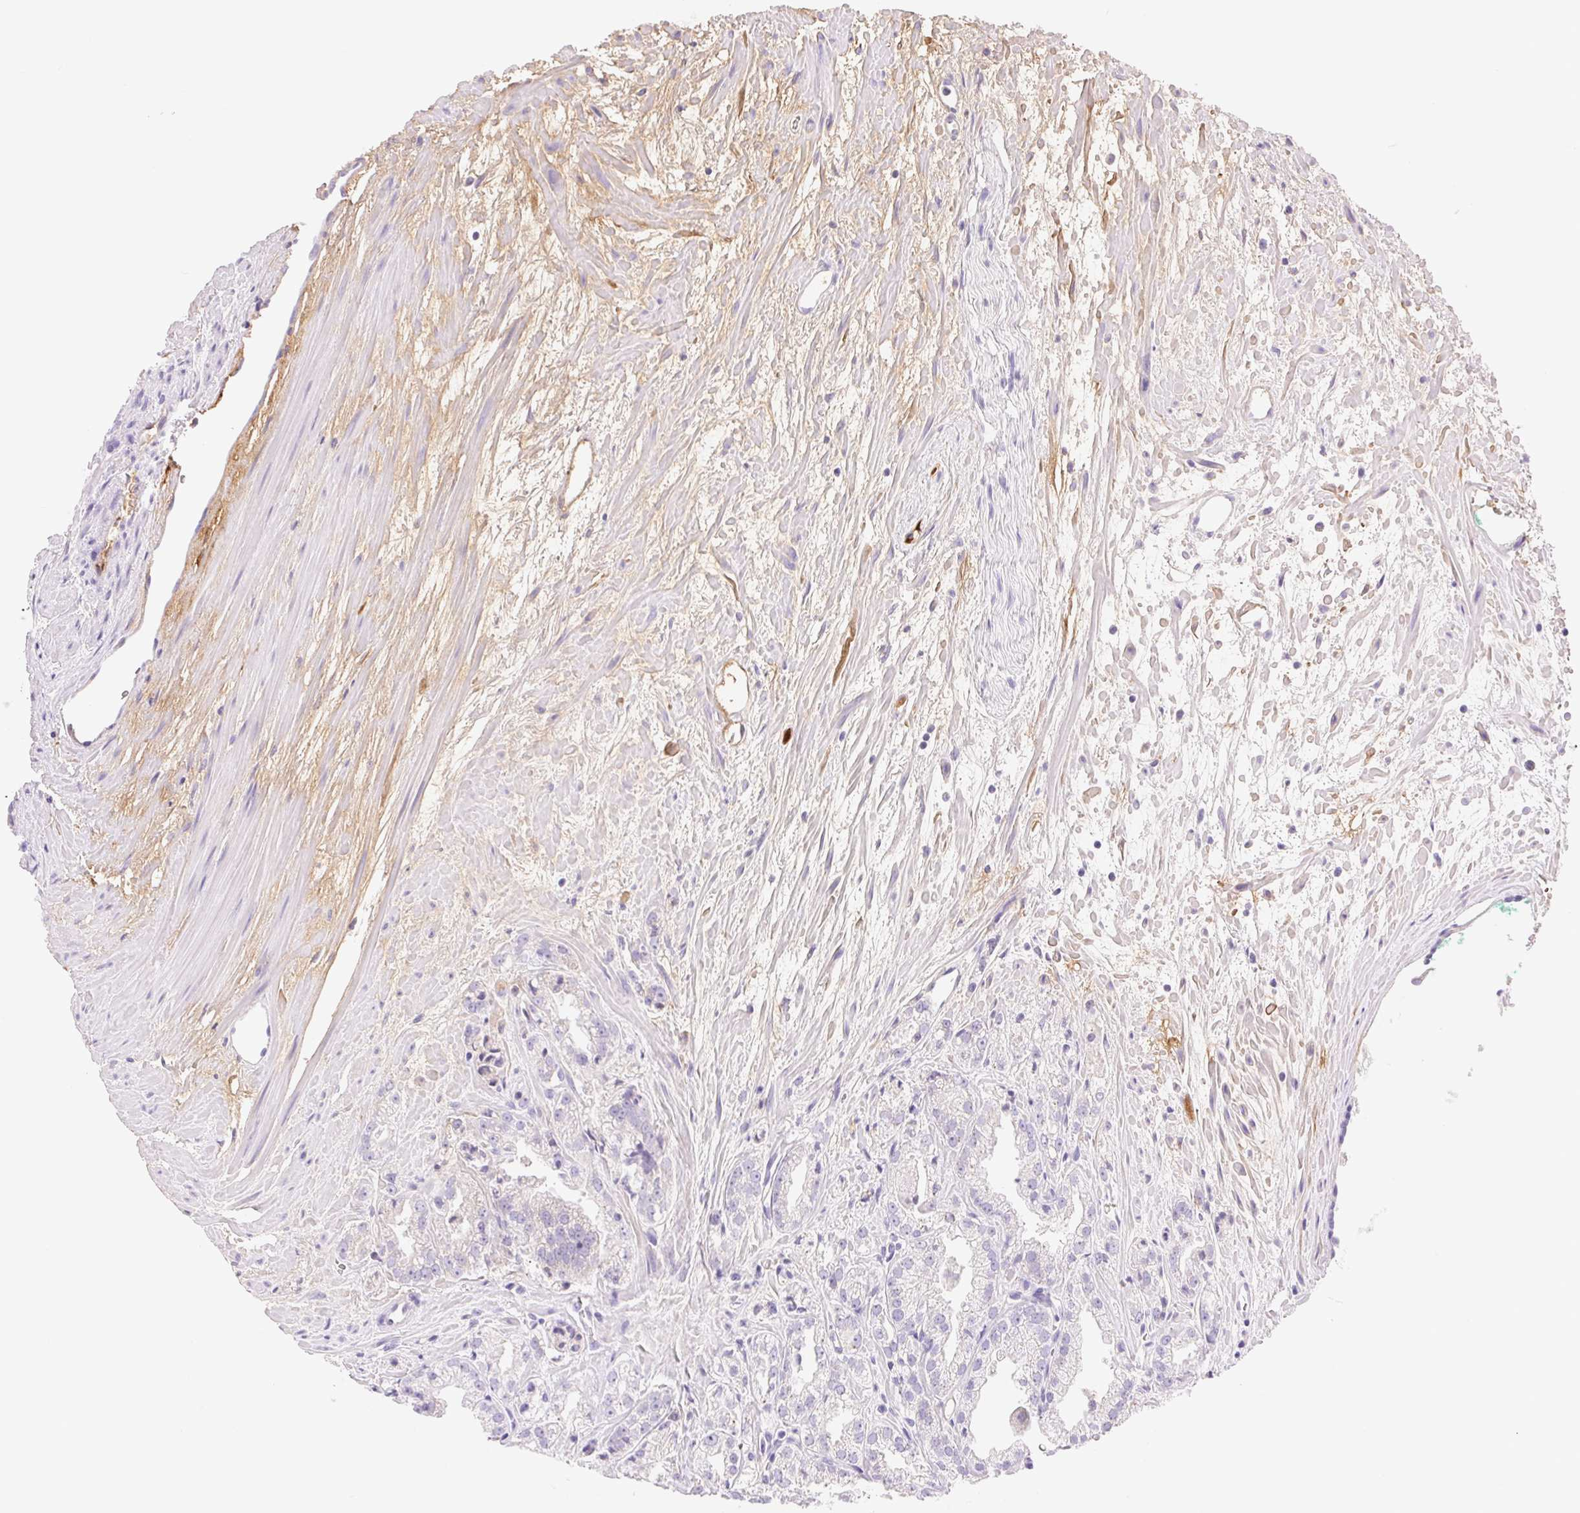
{"staining": {"intensity": "negative", "quantity": "none", "location": "none"}, "tissue": "prostate cancer", "cell_type": "Tumor cells", "image_type": "cancer", "snomed": [{"axis": "morphology", "description": "Adenocarcinoma, High grade"}, {"axis": "topography", "description": "Prostate"}], "caption": "This is an immunohistochemistry histopathology image of prostate cancer. There is no staining in tumor cells.", "gene": "FGA", "patient": {"sex": "male", "age": 68}}